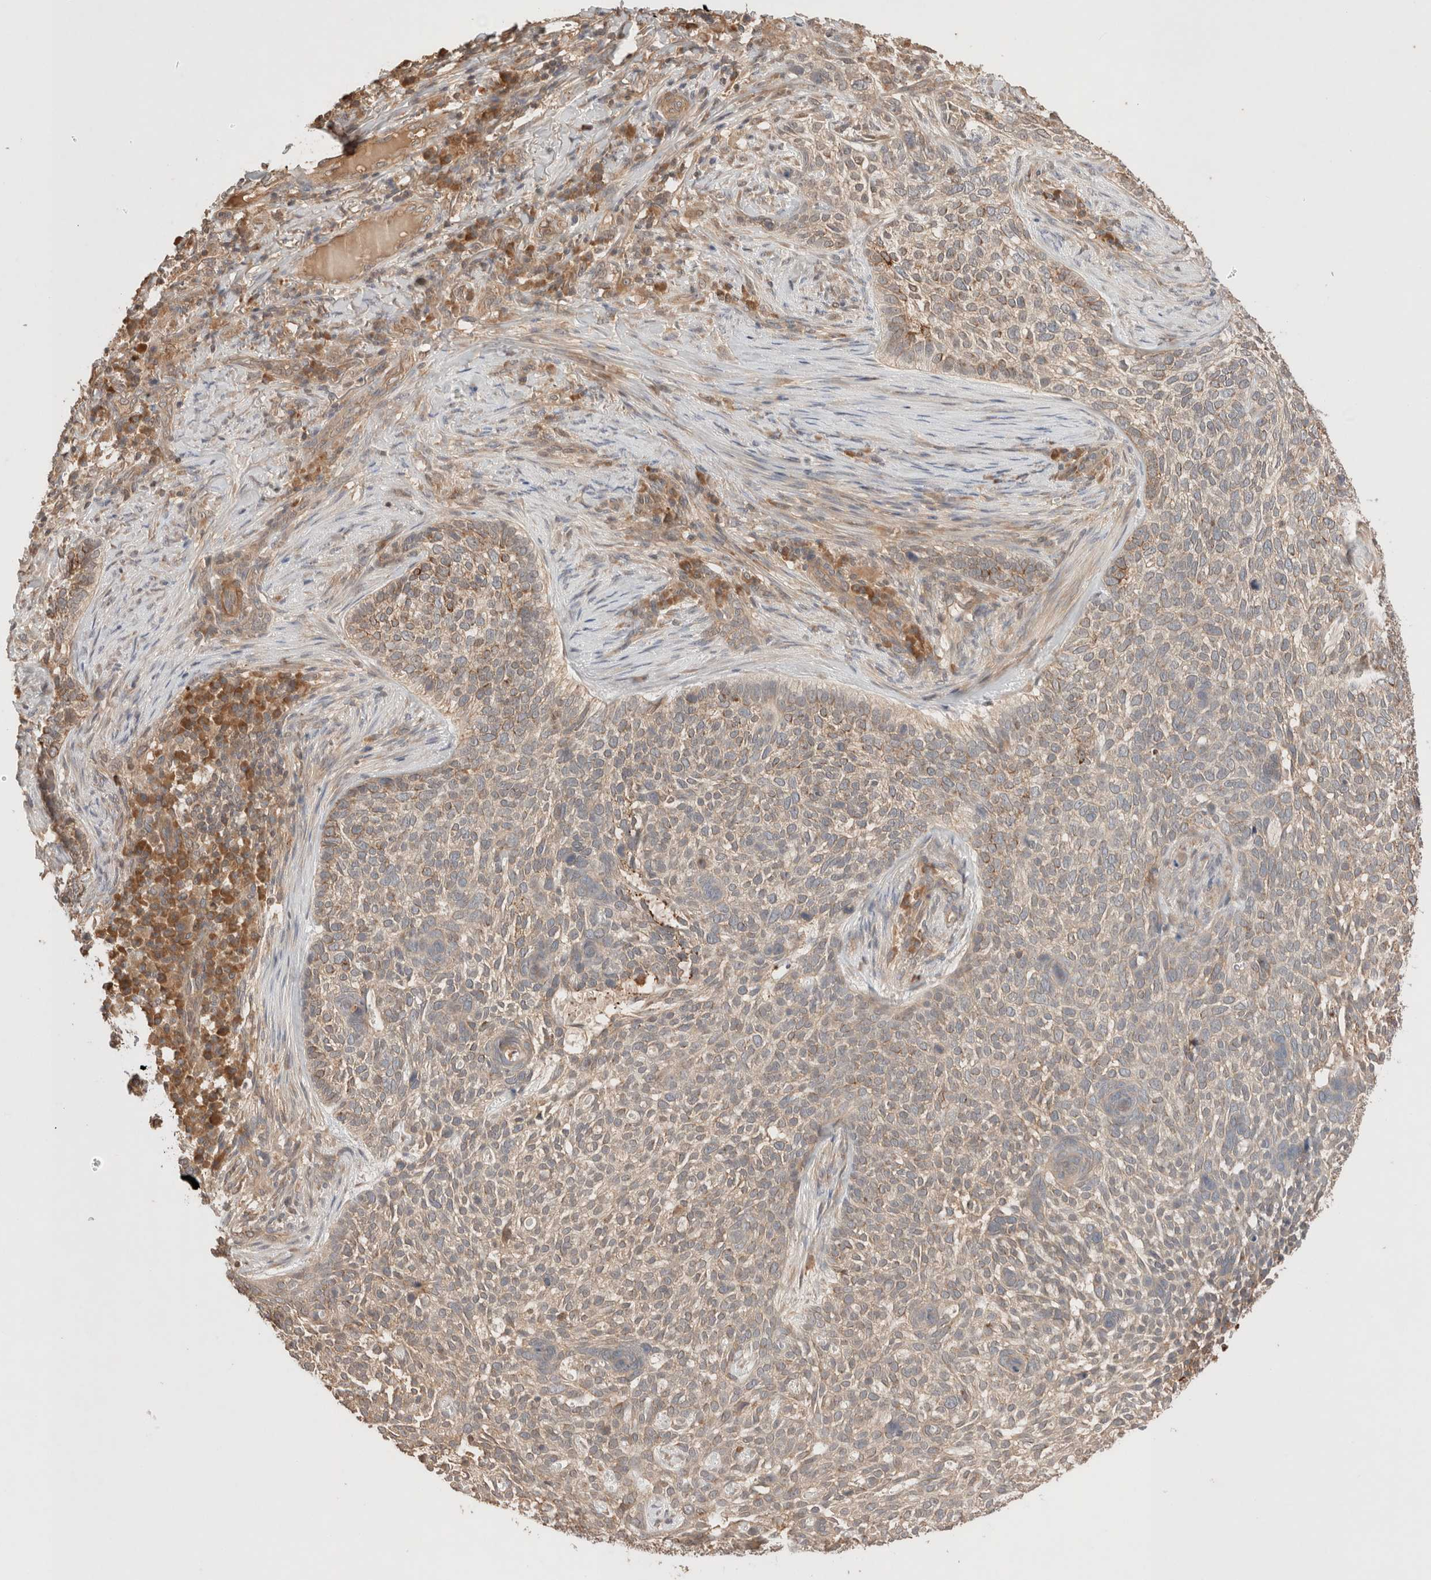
{"staining": {"intensity": "weak", "quantity": ">75%", "location": "cytoplasmic/membranous"}, "tissue": "skin cancer", "cell_type": "Tumor cells", "image_type": "cancer", "snomed": [{"axis": "morphology", "description": "Basal cell carcinoma"}, {"axis": "topography", "description": "Skin"}], "caption": "This is an image of IHC staining of basal cell carcinoma (skin), which shows weak expression in the cytoplasmic/membranous of tumor cells.", "gene": "CARNMT1", "patient": {"sex": "female", "age": 64}}